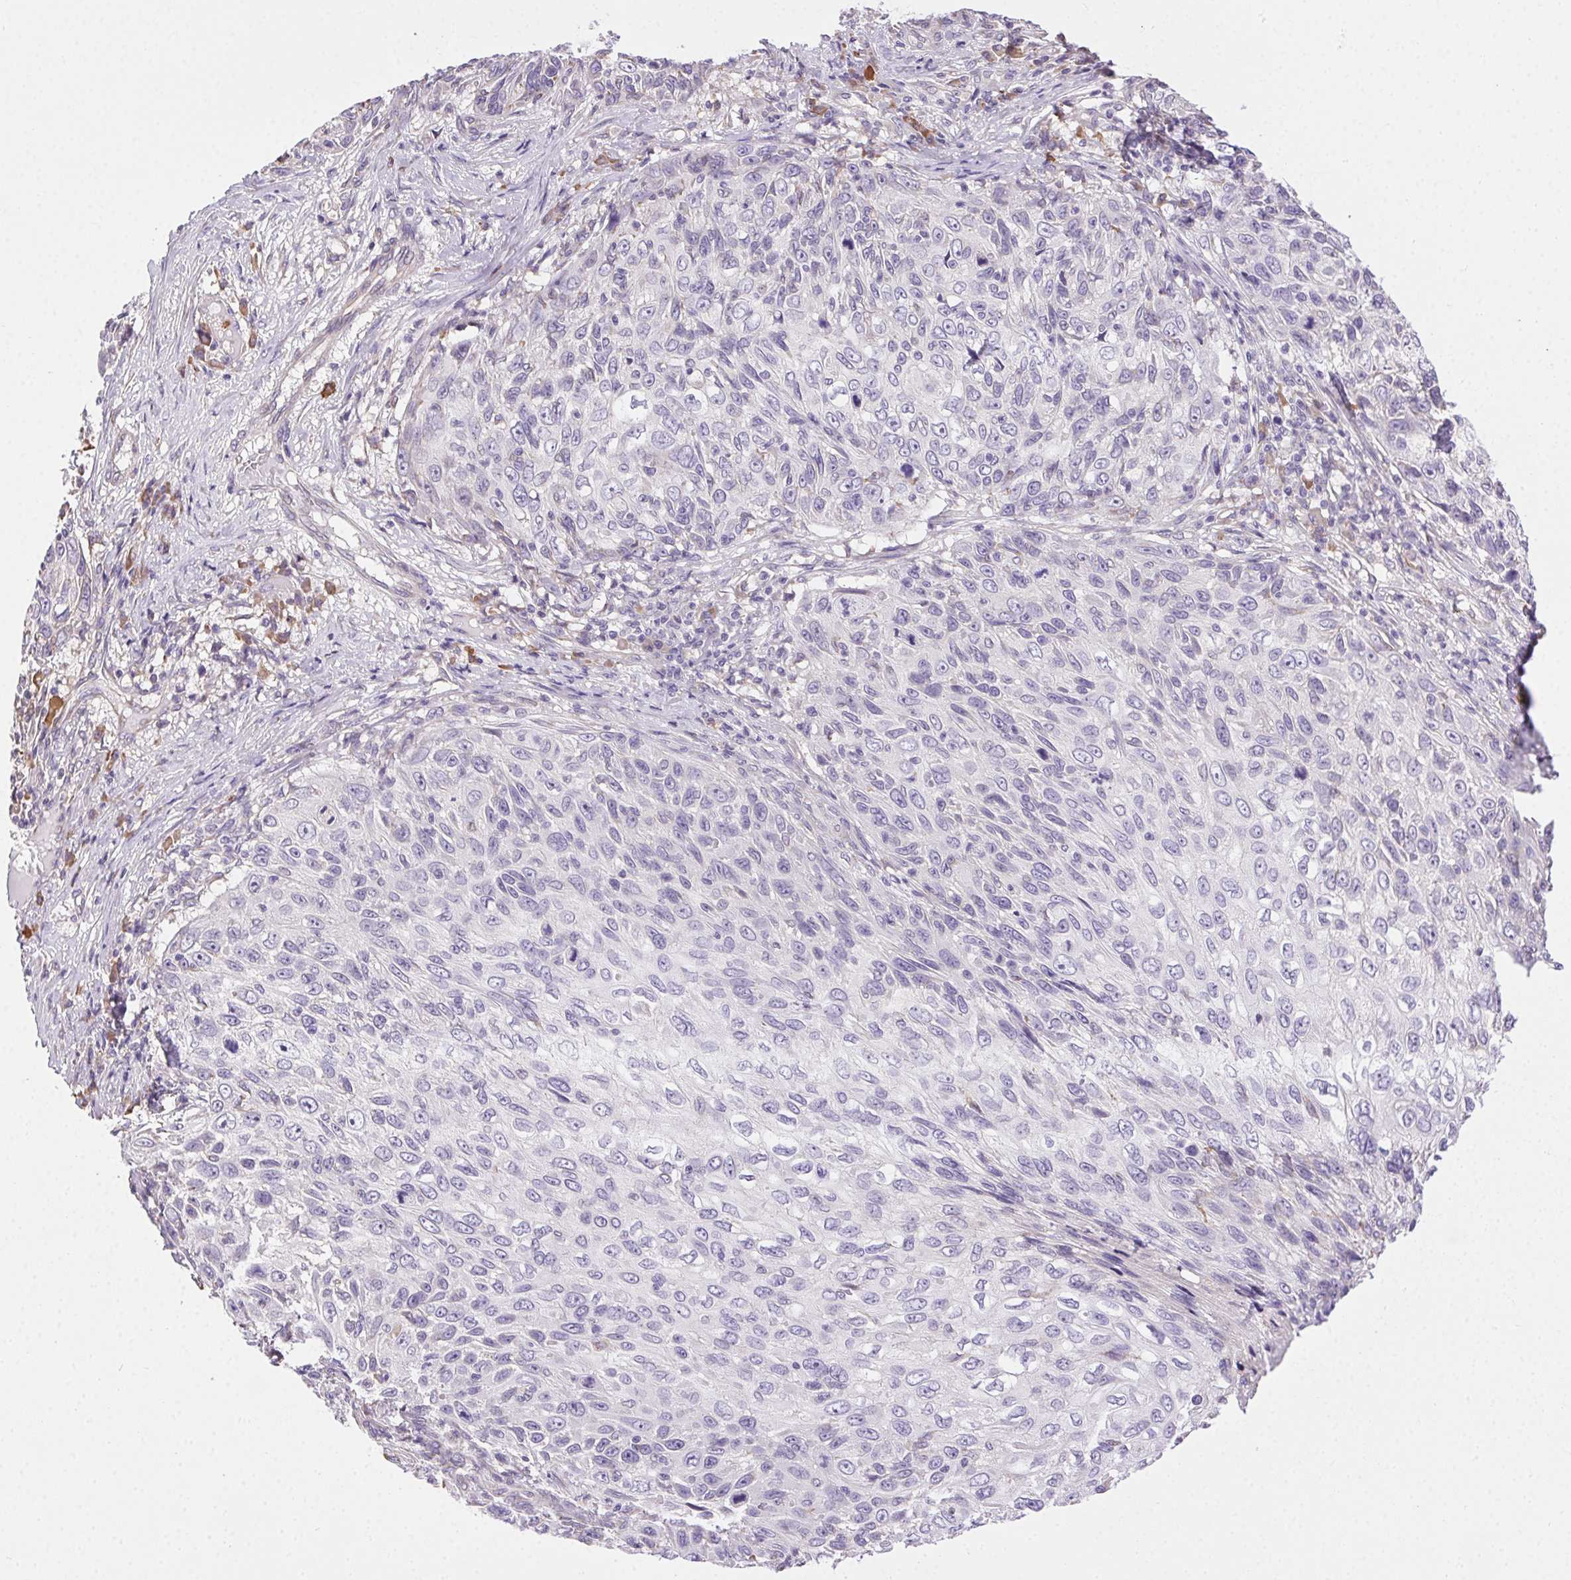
{"staining": {"intensity": "negative", "quantity": "none", "location": "none"}, "tissue": "skin cancer", "cell_type": "Tumor cells", "image_type": "cancer", "snomed": [{"axis": "morphology", "description": "Squamous cell carcinoma, NOS"}, {"axis": "topography", "description": "Skin"}], "caption": "Protein analysis of skin cancer demonstrates no significant positivity in tumor cells. (Stains: DAB immunohistochemistry (IHC) with hematoxylin counter stain, Microscopy: brightfield microscopy at high magnification).", "gene": "SNX31", "patient": {"sex": "male", "age": 92}}